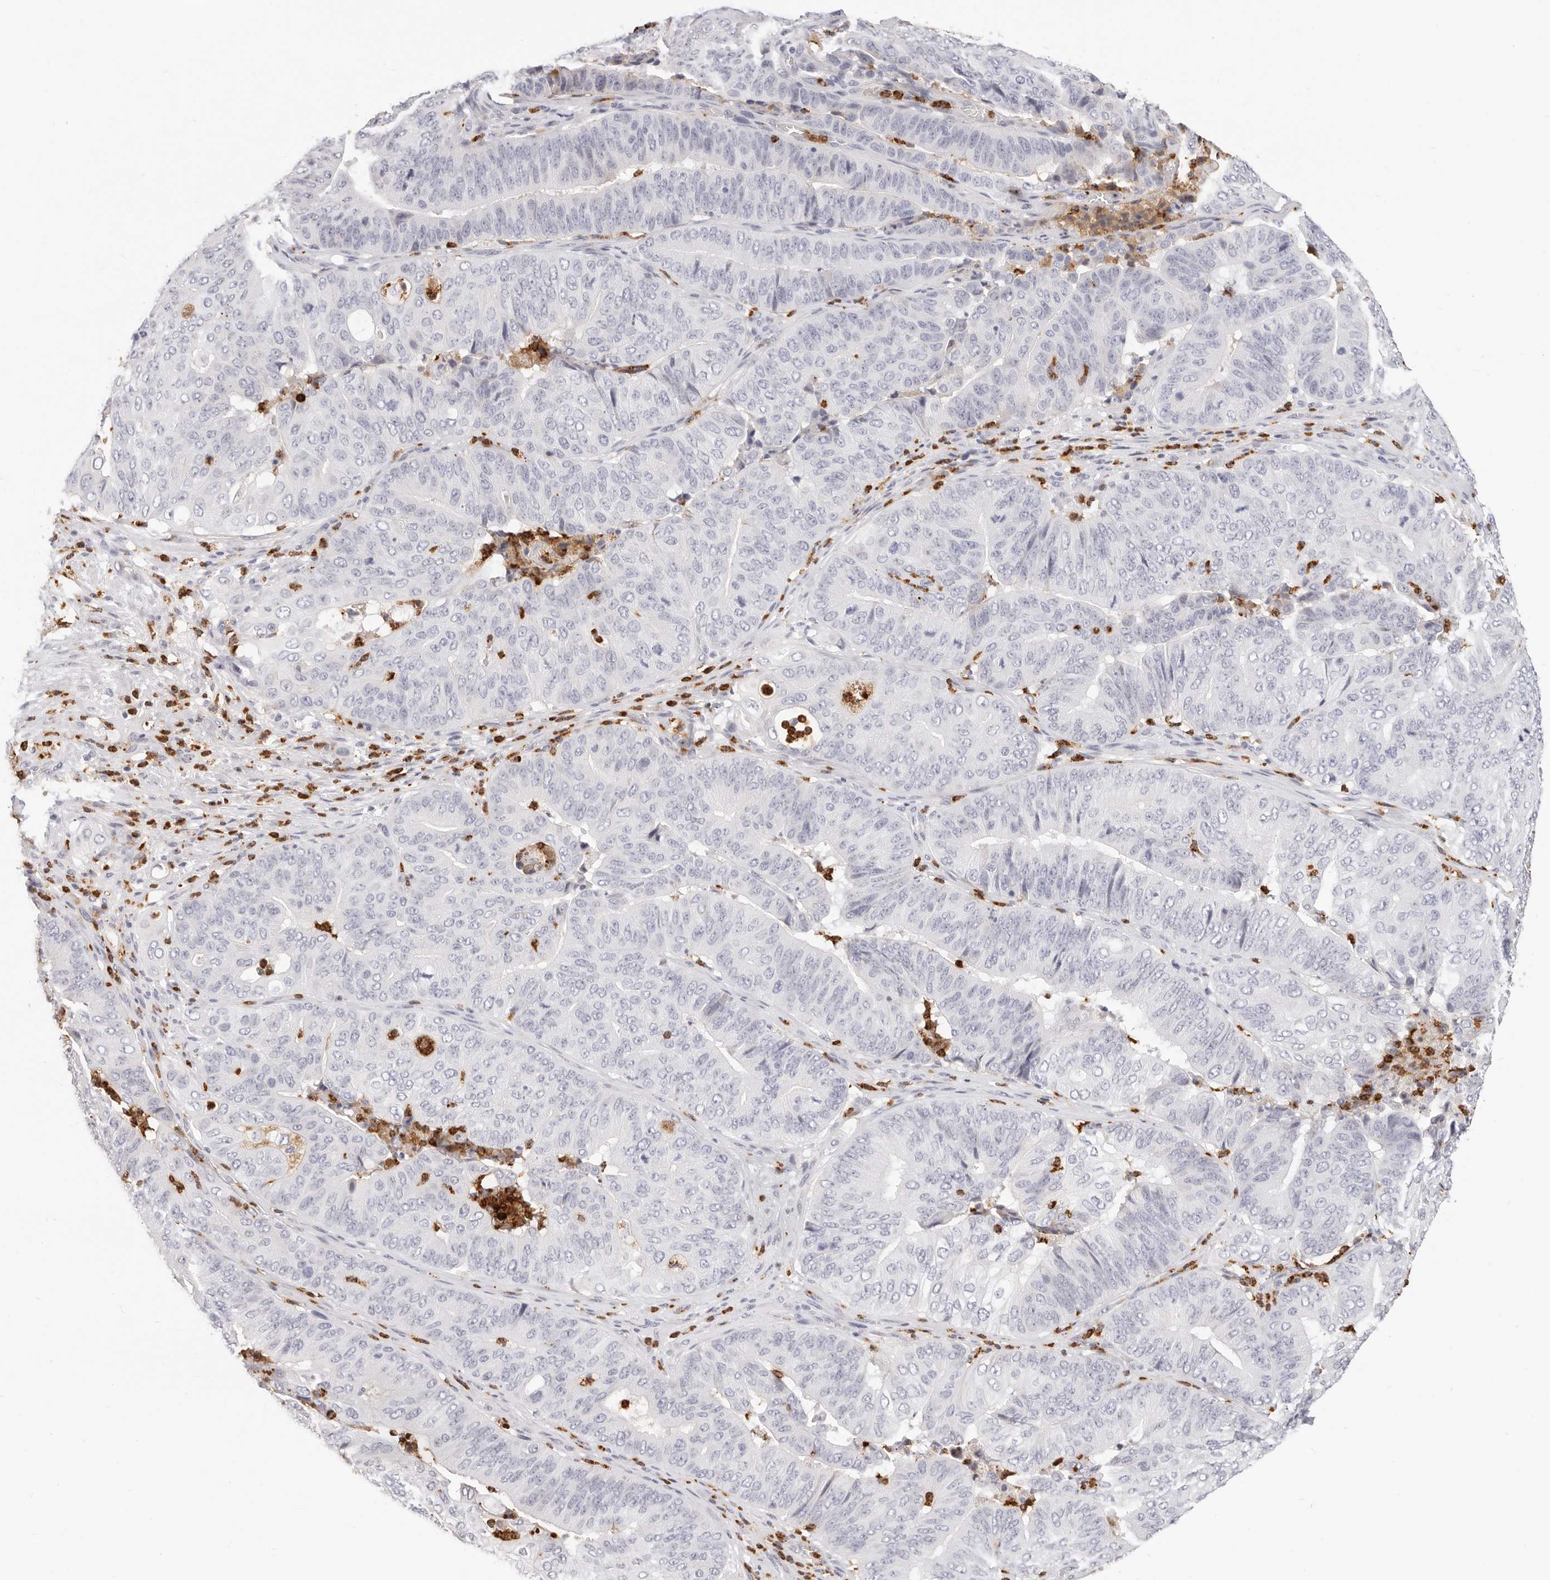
{"staining": {"intensity": "negative", "quantity": "none", "location": "none"}, "tissue": "pancreatic cancer", "cell_type": "Tumor cells", "image_type": "cancer", "snomed": [{"axis": "morphology", "description": "Adenocarcinoma, NOS"}, {"axis": "topography", "description": "Pancreas"}], "caption": "High magnification brightfield microscopy of pancreatic adenocarcinoma stained with DAB (3,3'-diaminobenzidine) (brown) and counterstained with hematoxylin (blue): tumor cells show no significant positivity. Nuclei are stained in blue.", "gene": "CAMP", "patient": {"sex": "female", "age": 77}}